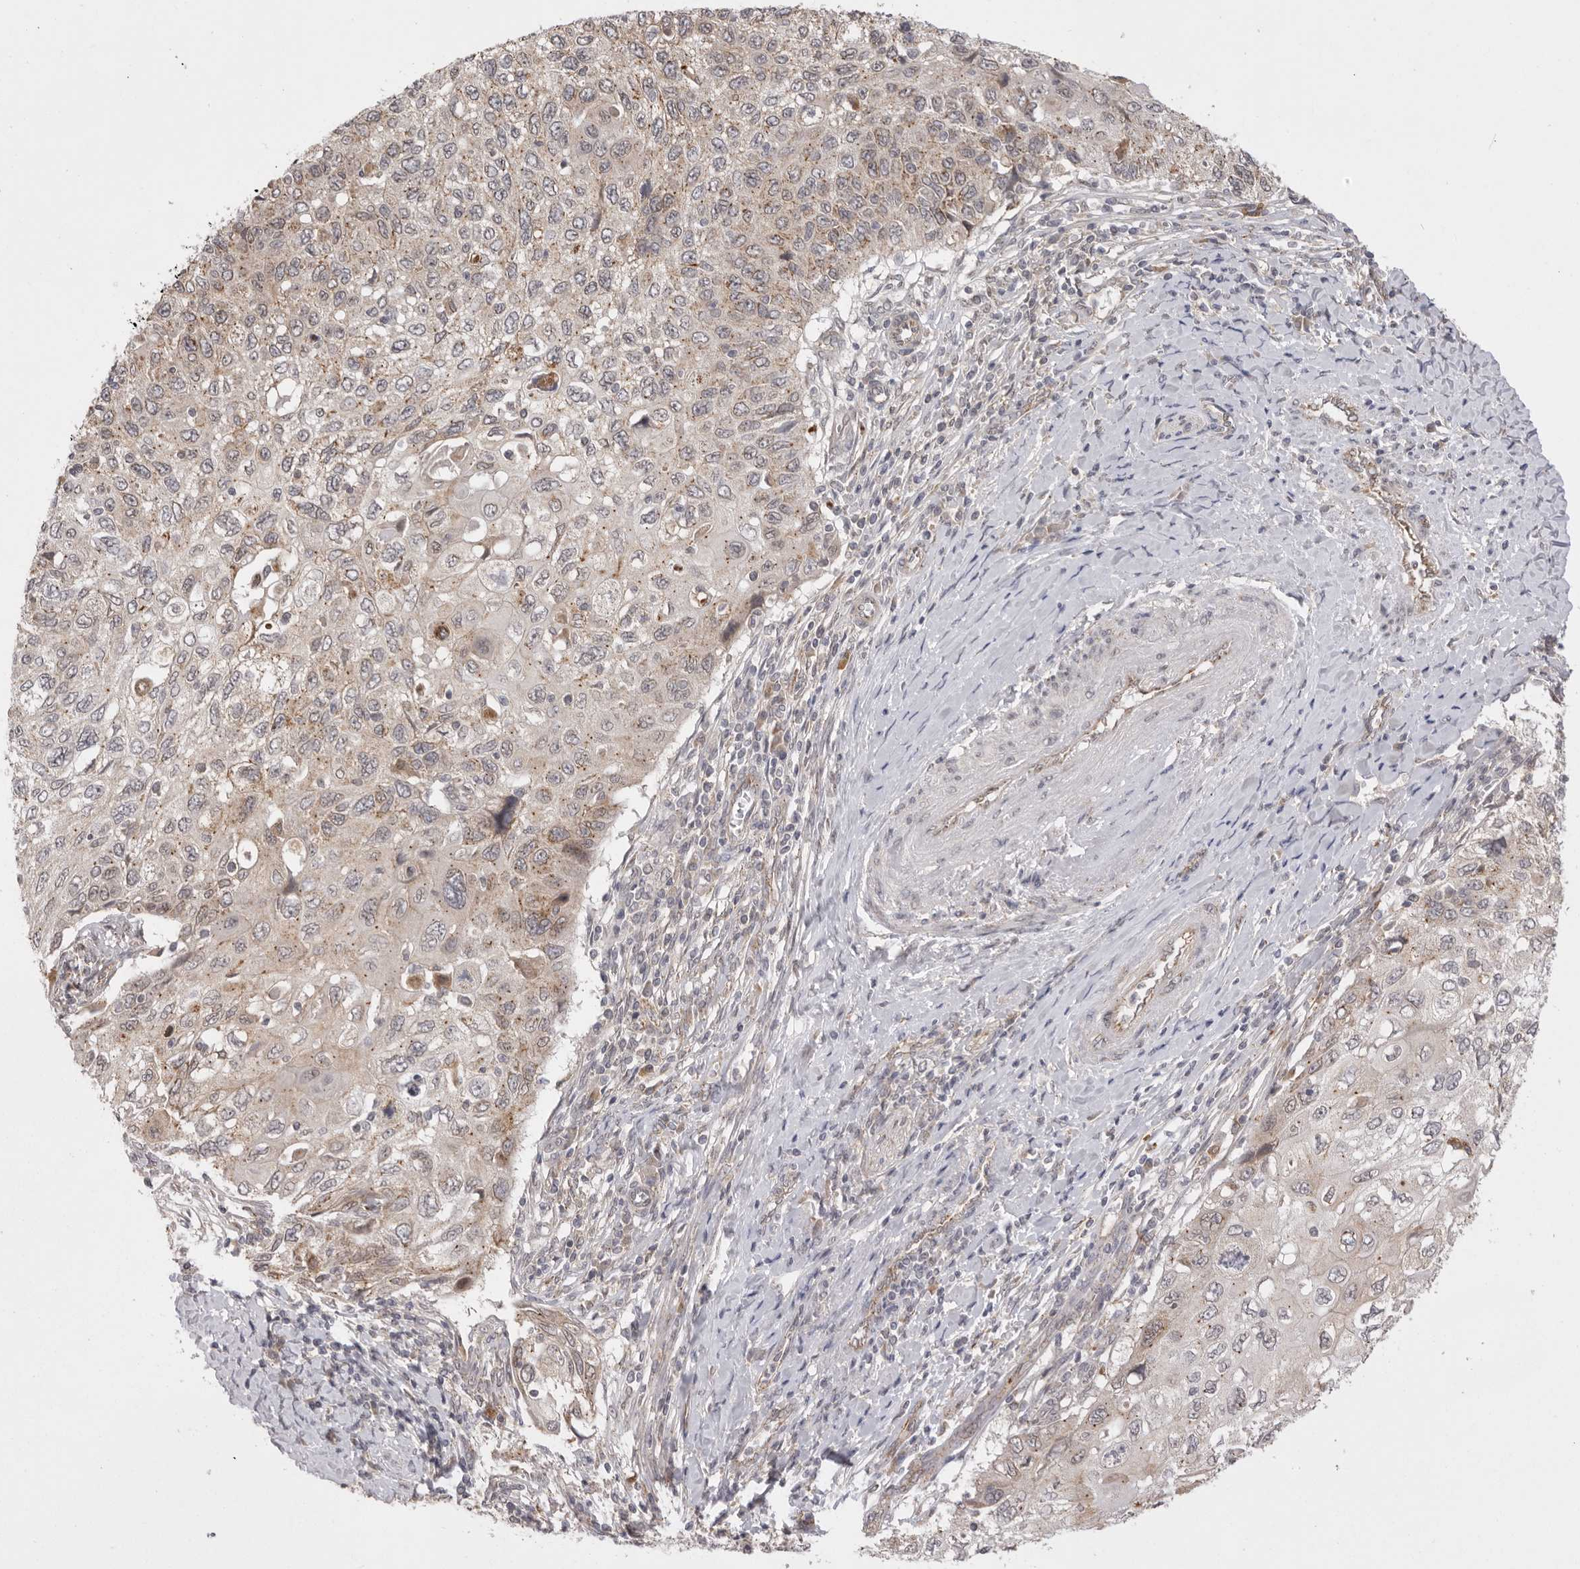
{"staining": {"intensity": "moderate", "quantity": "25%-75%", "location": "cytoplasmic/membranous"}, "tissue": "cervical cancer", "cell_type": "Tumor cells", "image_type": "cancer", "snomed": [{"axis": "morphology", "description": "Squamous cell carcinoma, NOS"}, {"axis": "topography", "description": "Cervix"}], "caption": "IHC of human cervical cancer (squamous cell carcinoma) exhibits medium levels of moderate cytoplasmic/membranous expression in approximately 25%-75% of tumor cells.", "gene": "TLR3", "patient": {"sex": "female", "age": 70}}